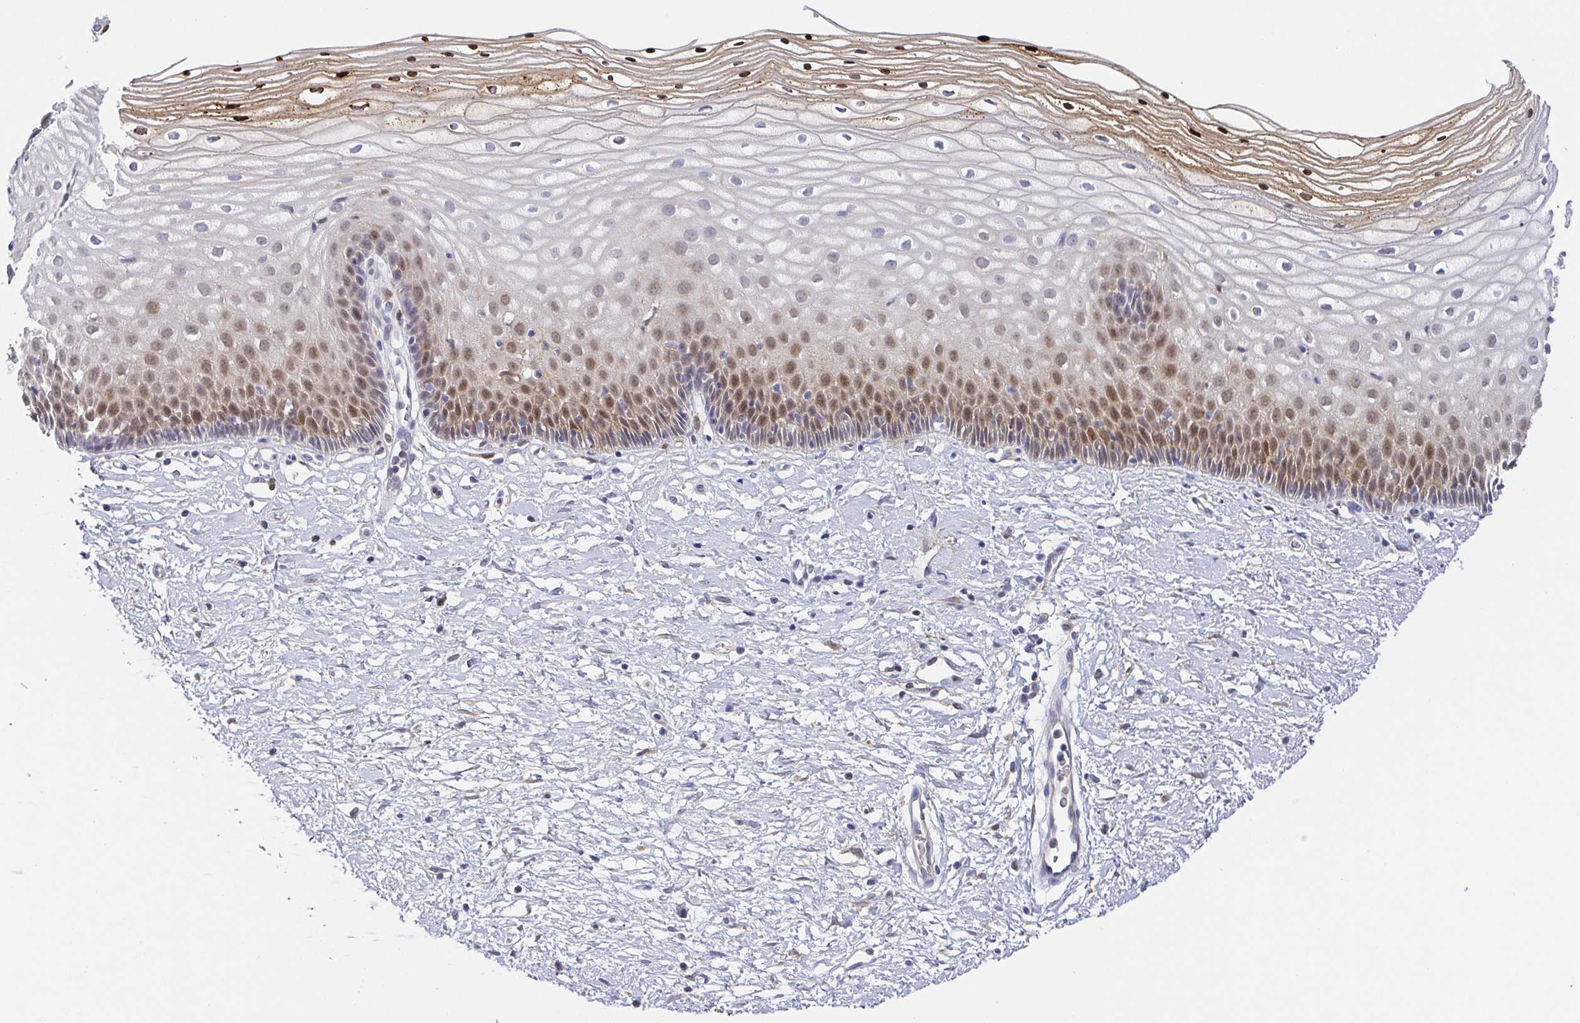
{"staining": {"intensity": "negative", "quantity": "none", "location": "none"}, "tissue": "cervix", "cell_type": "Glandular cells", "image_type": "normal", "snomed": [{"axis": "morphology", "description": "Normal tissue, NOS"}, {"axis": "topography", "description": "Cervix"}], "caption": "IHC of benign cervix exhibits no expression in glandular cells.", "gene": "RNASE7", "patient": {"sex": "female", "age": 36}}